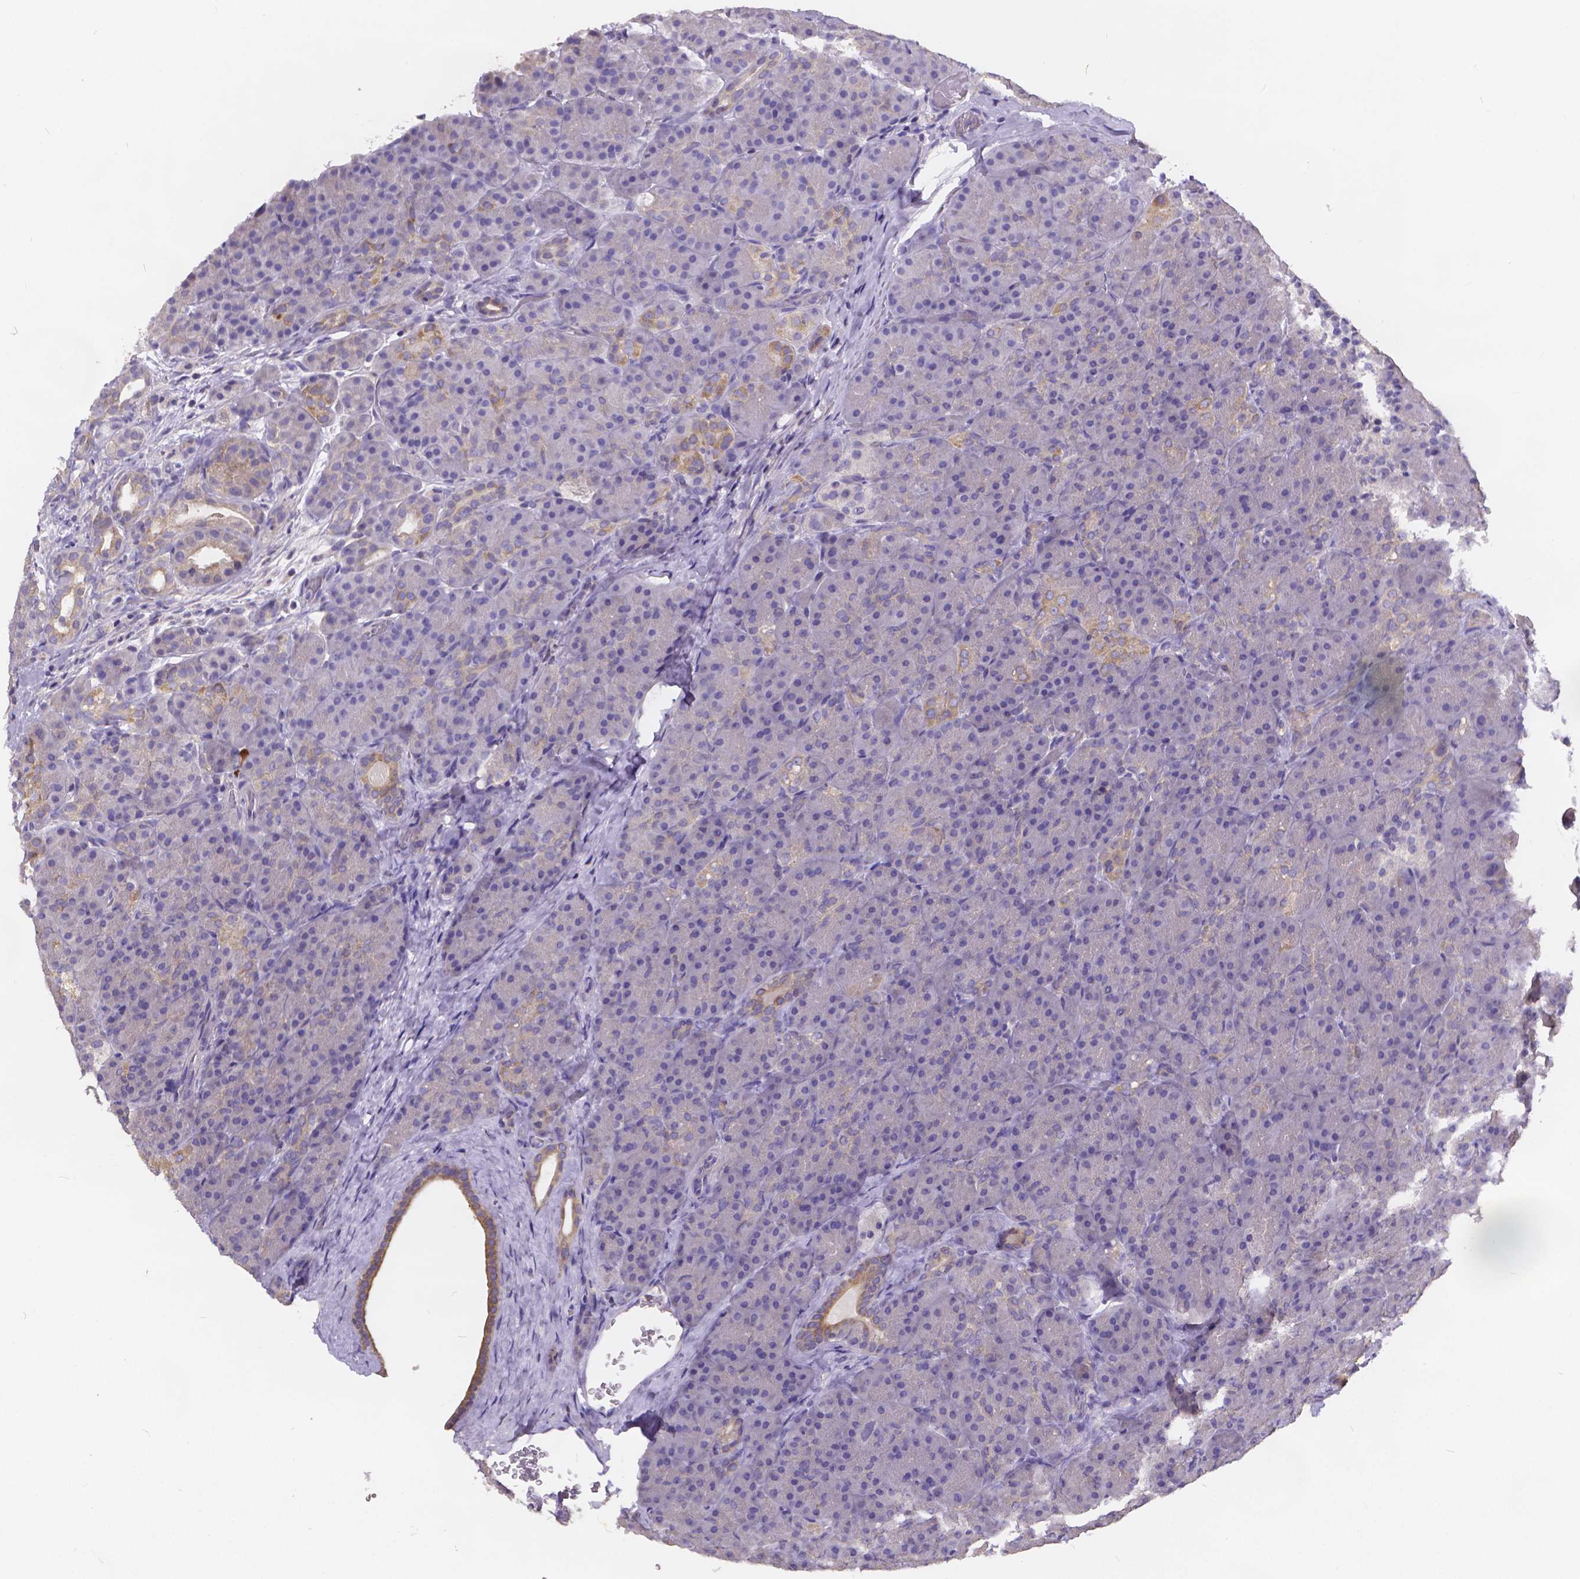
{"staining": {"intensity": "moderate", "quantity": "<25%", "location": "cytoplasmic/membranous"}, "tissue": "pancreas", "cell_type": "Exocrine glandular cells", "image_type": "normal", "snomed": [{"axis": "morphology", "description": "Normal tissue, NOS"}, {"axis": "topography", "description": "Pancreas"}], "caption": "Normal pancreas reveals moderate cytoplasmic/membranous expression in about <25% of exocrine glandular cells.", "gene": "GLRB", "patient": {"sex": "male", "age": 57}}